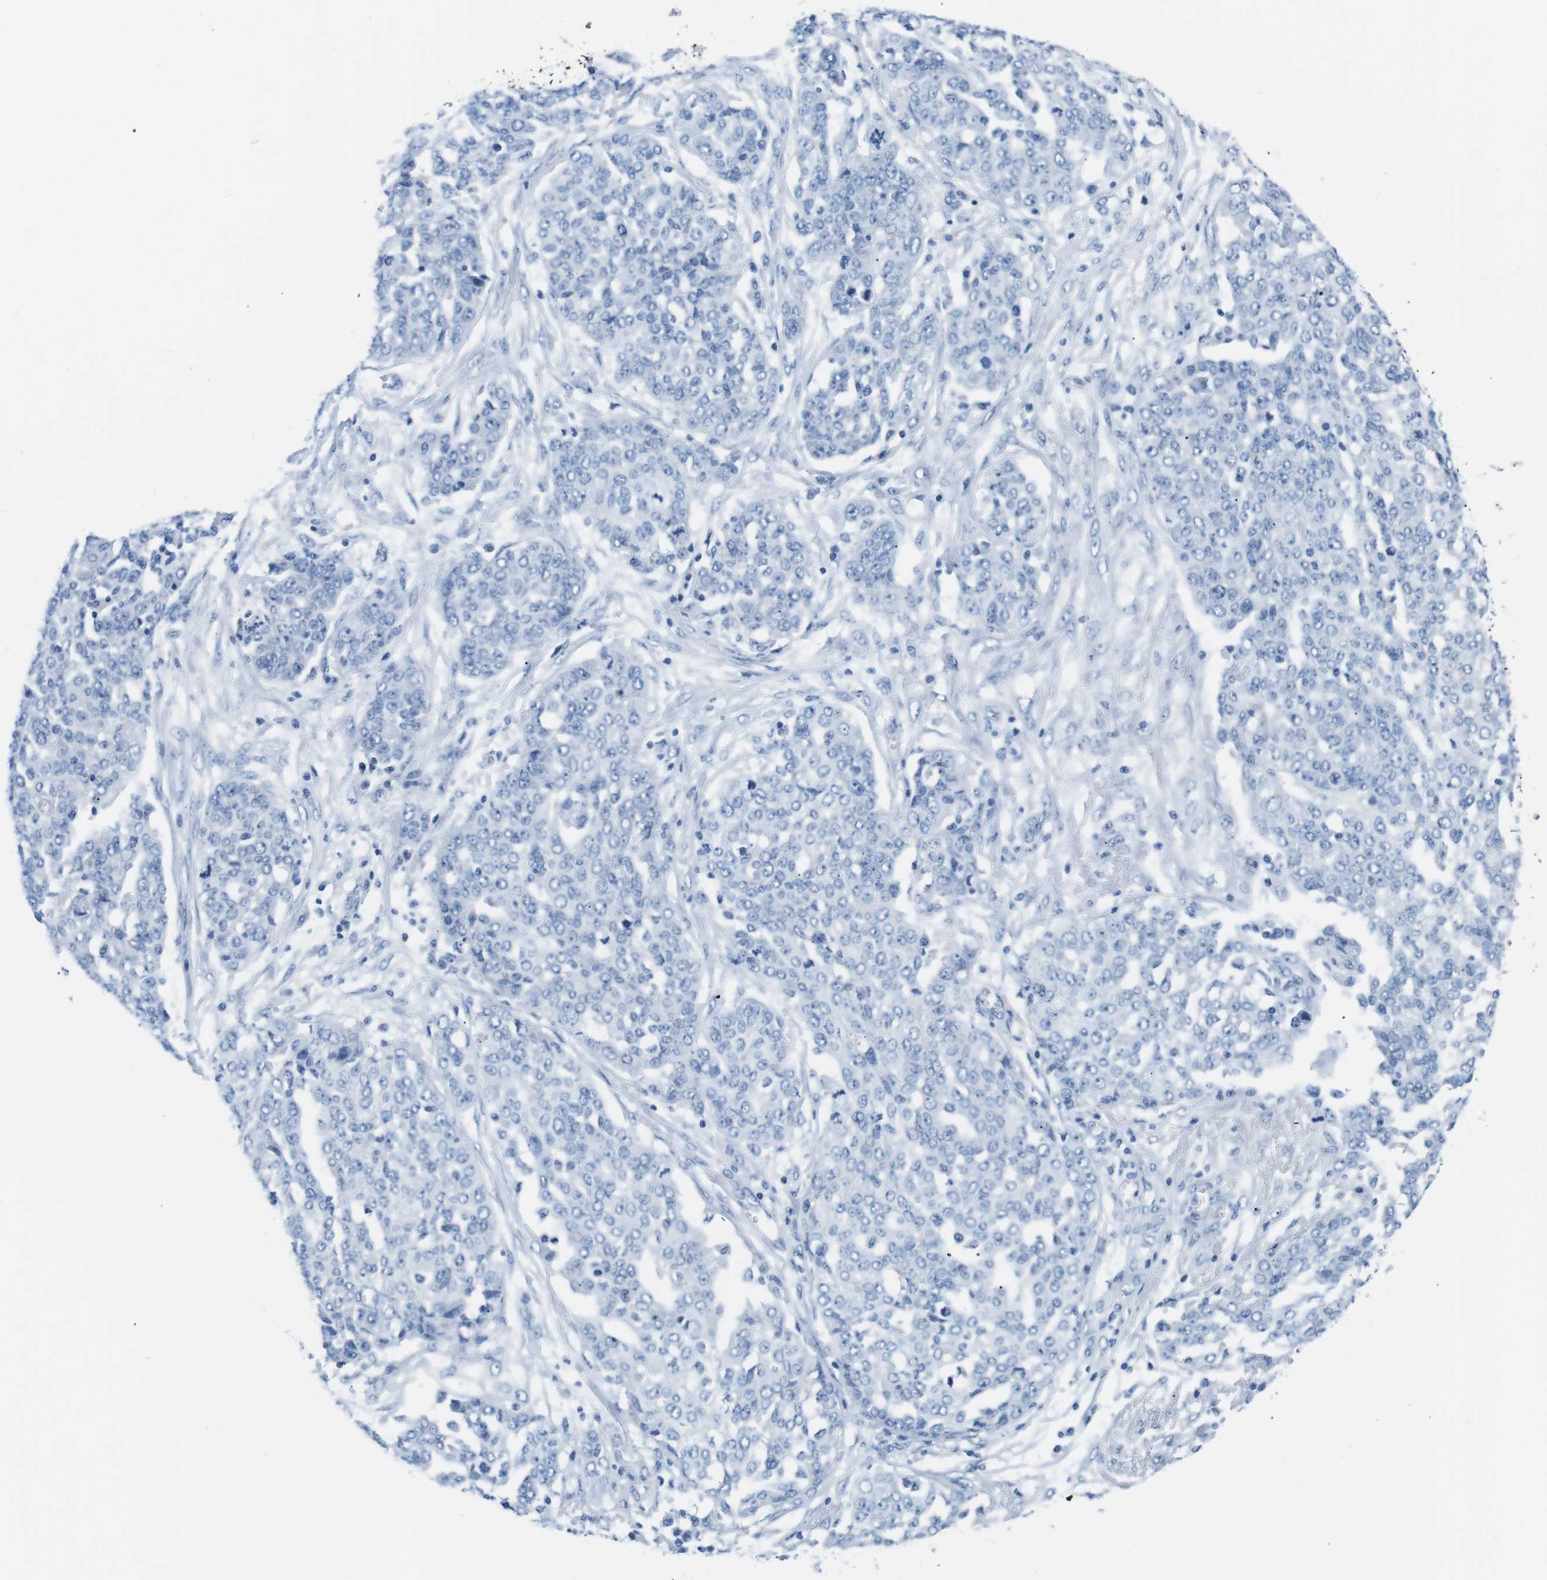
{"staining": {"intensity": "negative", "quantity": "none", "location": "none"}, "tissue": "ovarian cancer", "cell_type": "Tumor cells", "image_type": "cancer", "snomed": [{"axis": "morphology", "description": "Cystadenocarcinoma, serous, NOS"}, {"axis": "topography", "description": "Soft tissue"}, {"axis": "topography", "description": "Ovary"}], "caption": "This micrograph is of serous cystadenocarcinoma (ovarian) stained with immunohistochemistry to label a protein in brown with the nuclei are counter-stained blue. There is no staining in tumor cells.", "gene": "MUC2", "patient": {"sex": "female", "age": 57}}